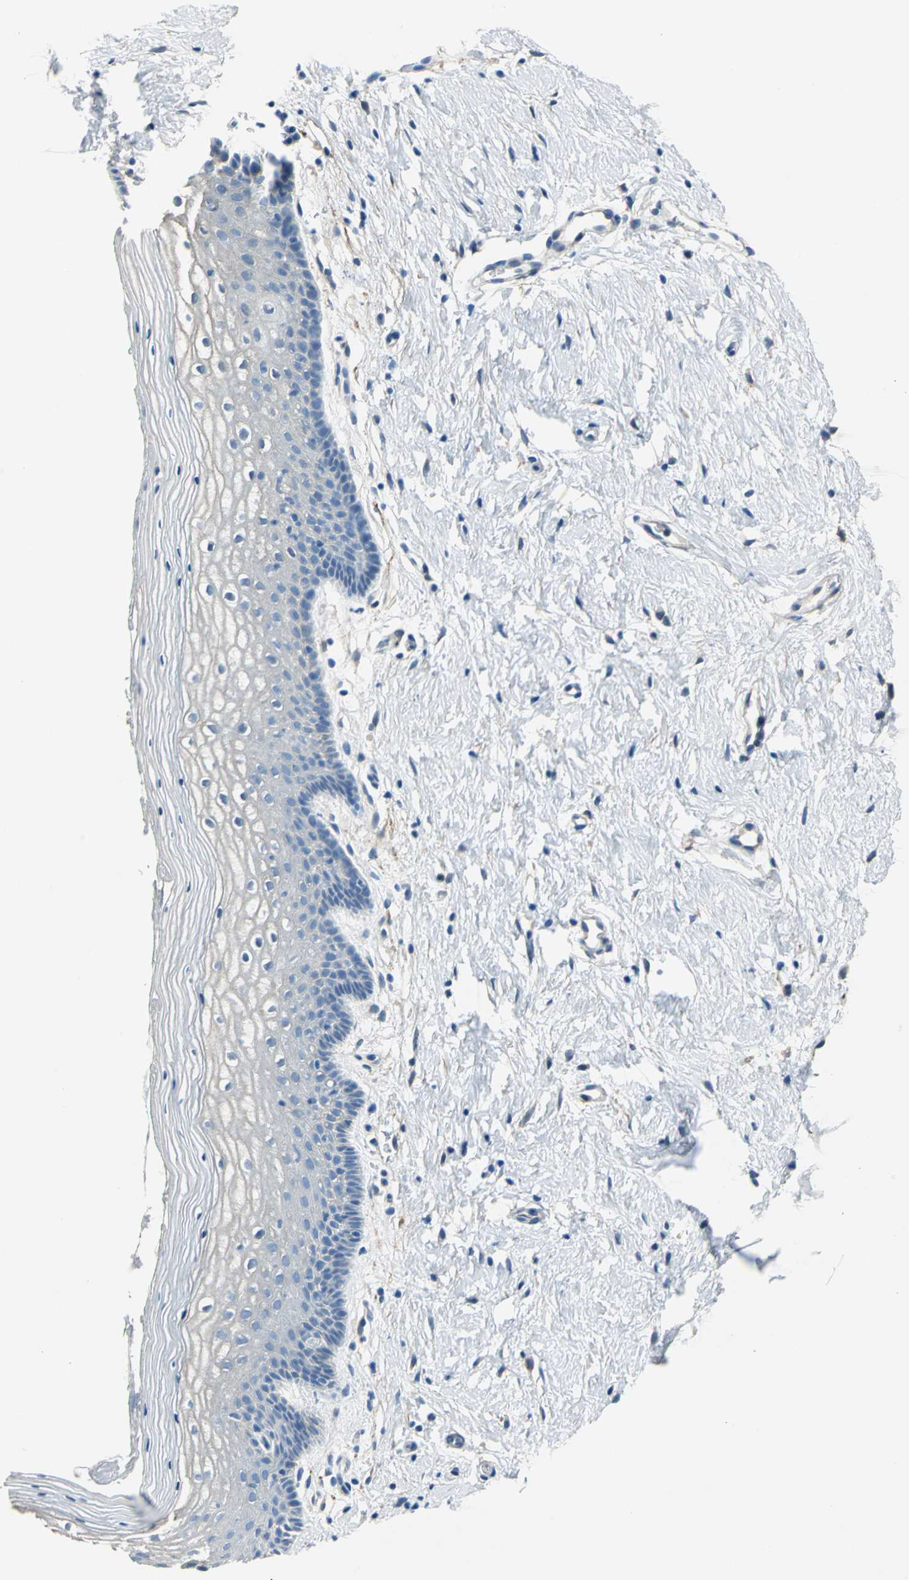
{"staining": {"intensity": "negative", "quantity": "none", "location": "none"}, "tissue": "vagina", "cell_type": "Squamous epithelial cells", "image_type": "normal", "snomed": [{"axis": "morphology", "description": "Normal tissue, NOS"}, {"axis": "topography", "description": "Vagina"}], "caption": "High power microscopy micrograph of an IHC image of unremarkable vagina, revealing no significant positivity in squamous epithelial cells. The staining was performed using DAB (3,3'-diaminobenzidine) to visualize the protein expression in brown, while the nuclei were stained in blue with hematoxylin (Magnification: 20x).", "gene": "AKAP12", "patient": {"sex": "female", "age": 46}}